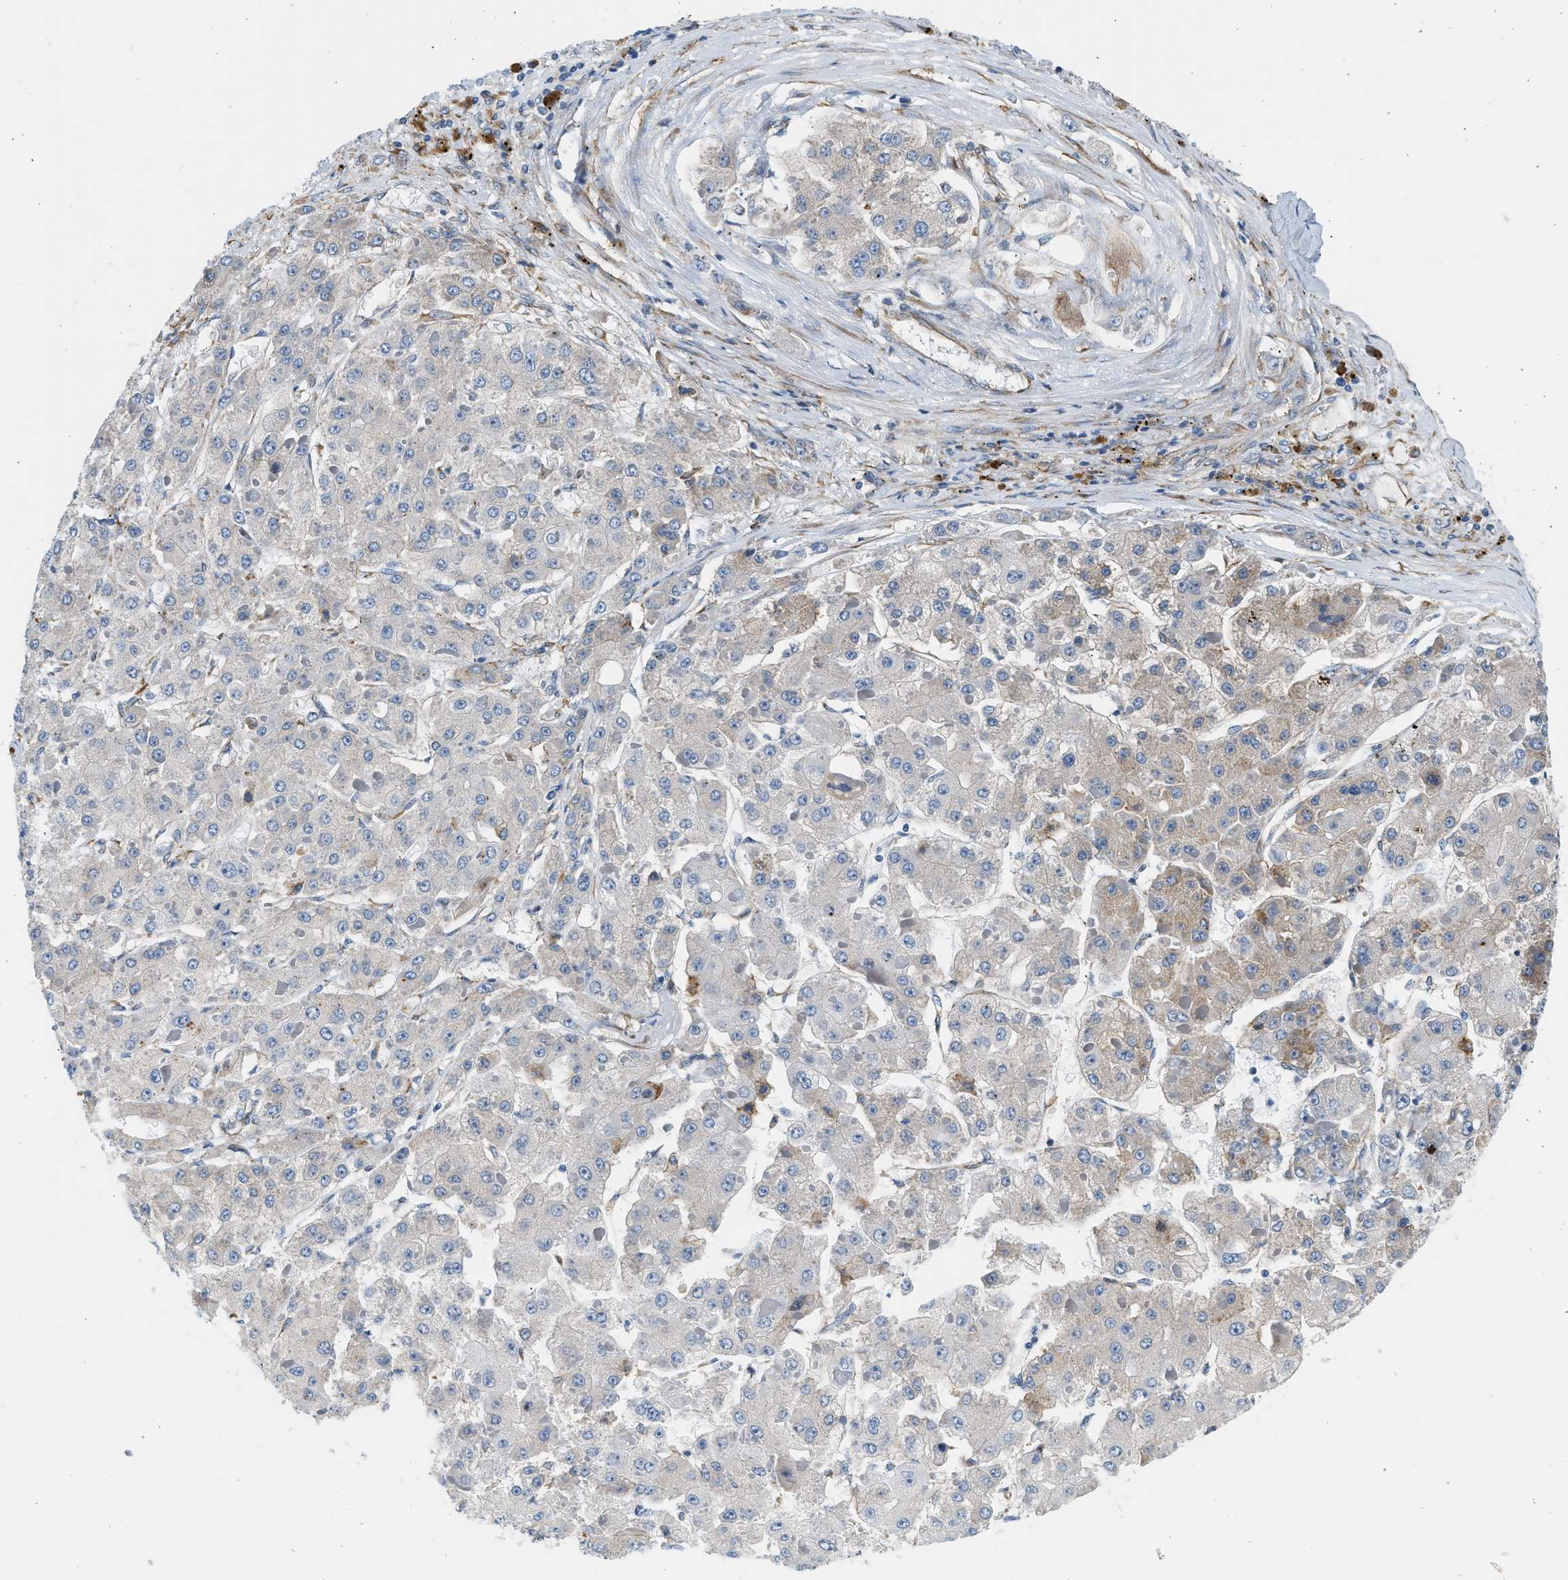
{"staining": {"intensity": "weak", "quantity": "<25%", "location": "cytoplasmic/membranous"}, "tissue": "liver cancer", "cell_type": "Tumor cells", "image_type": "cancer", "snomed": [{"axis": "morphology", "description": "Carcinoma, Hepatocellular, NOS"}, {"axis": "topography", "description": "Liver"}], "caption": "Immunohistochemistry of liver hepatocellular carcinoma demonstrates no positivity in tumor cells. (IHC, brightfield microscopy, high magnification).", "gene": "CNTN6", "patient": {"sex": "female", "age": 73}}